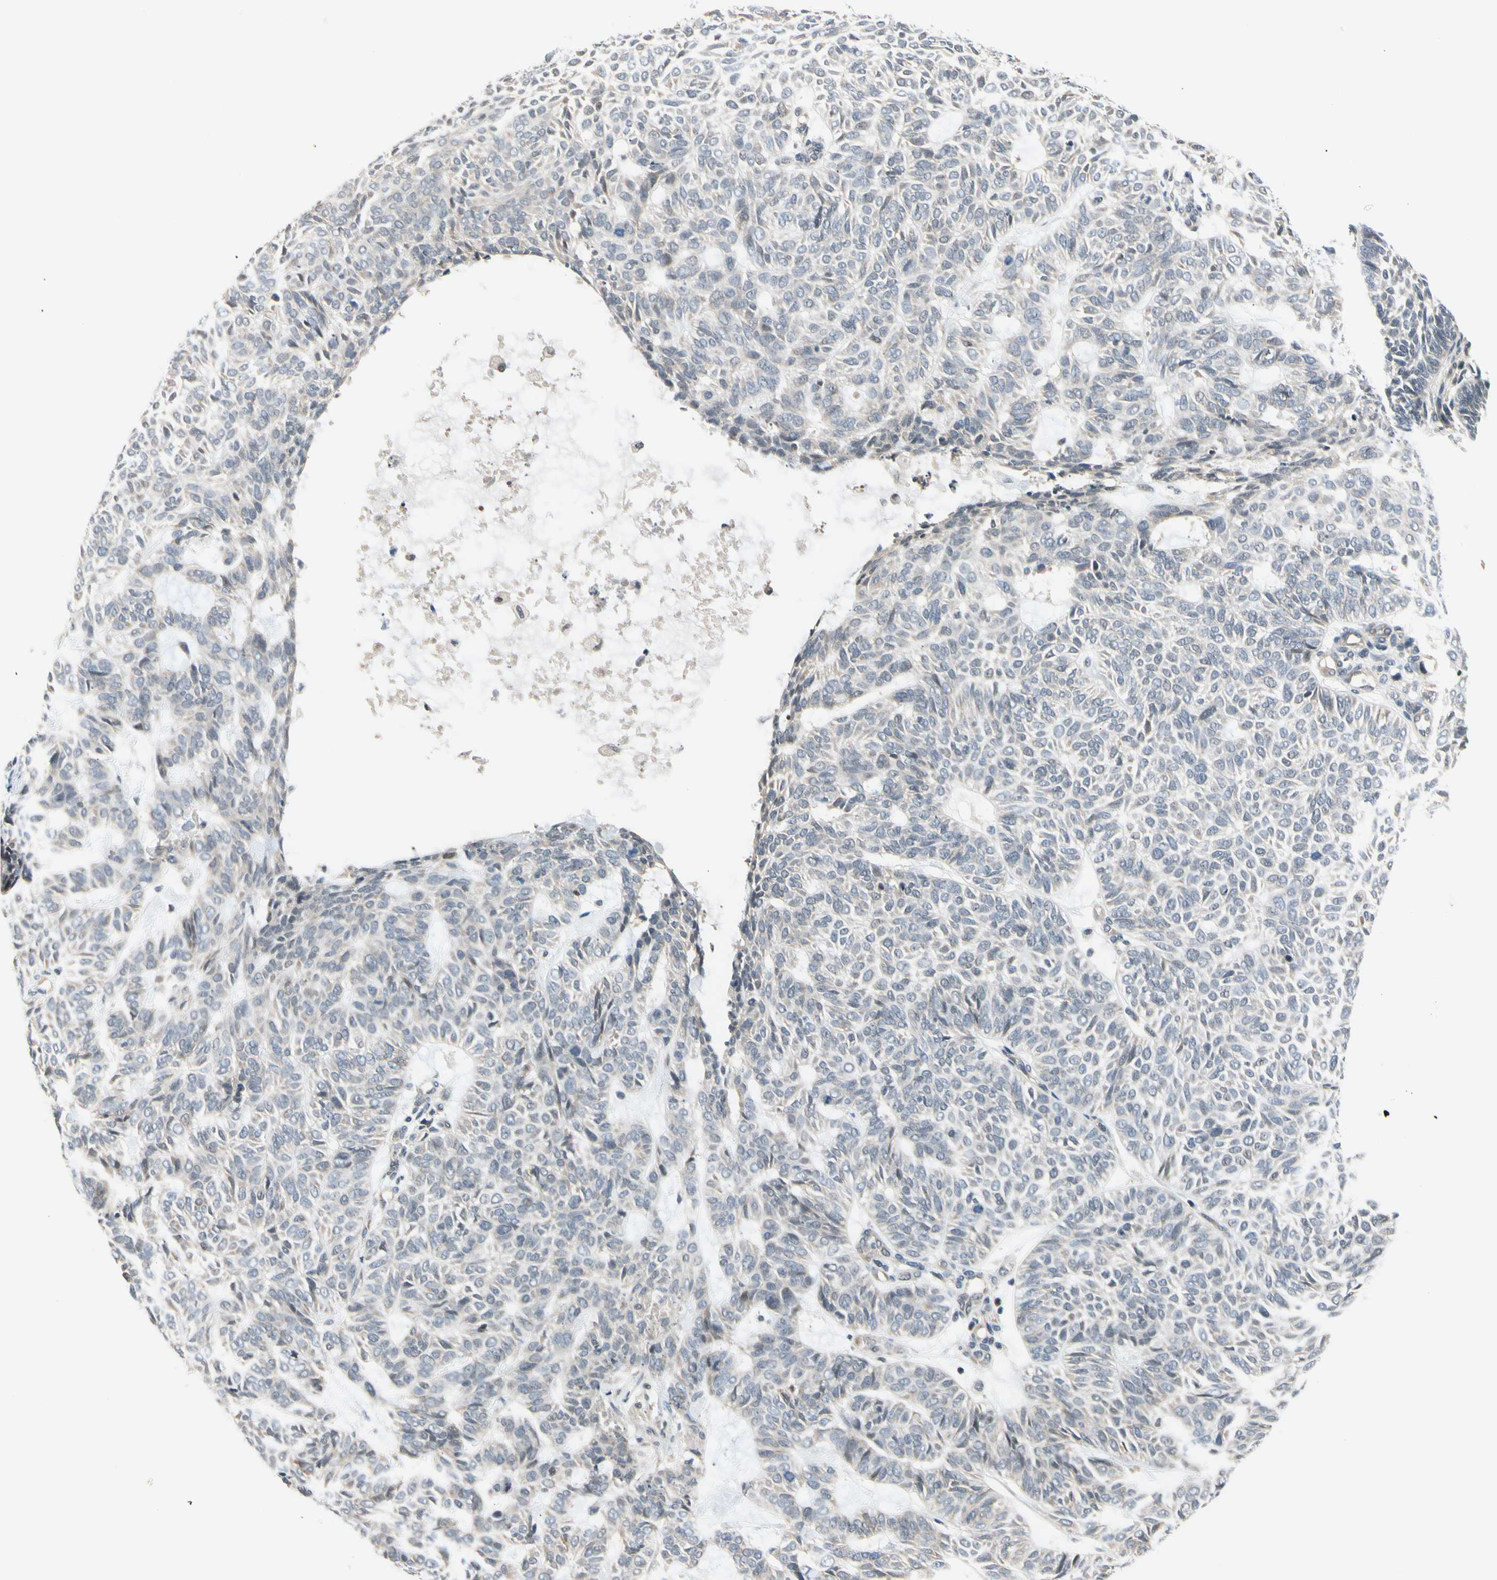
{"staining": {"intensity": "negative", "quantity": "none", "location": "none"}, "tissue": "skin cancer", "cell_type": "Tumor cells", "image_type": "cancer", "snomed": [{"axis": "morphology", "description": "Basal cell carcinoma"}, {"axis": "topography", "description": "Skin"}], "caption": "Tumor cells show no significant protein expression in skin cancer.", "gene": "TAF12", "patient": {"sex": "male", "age": 87}}